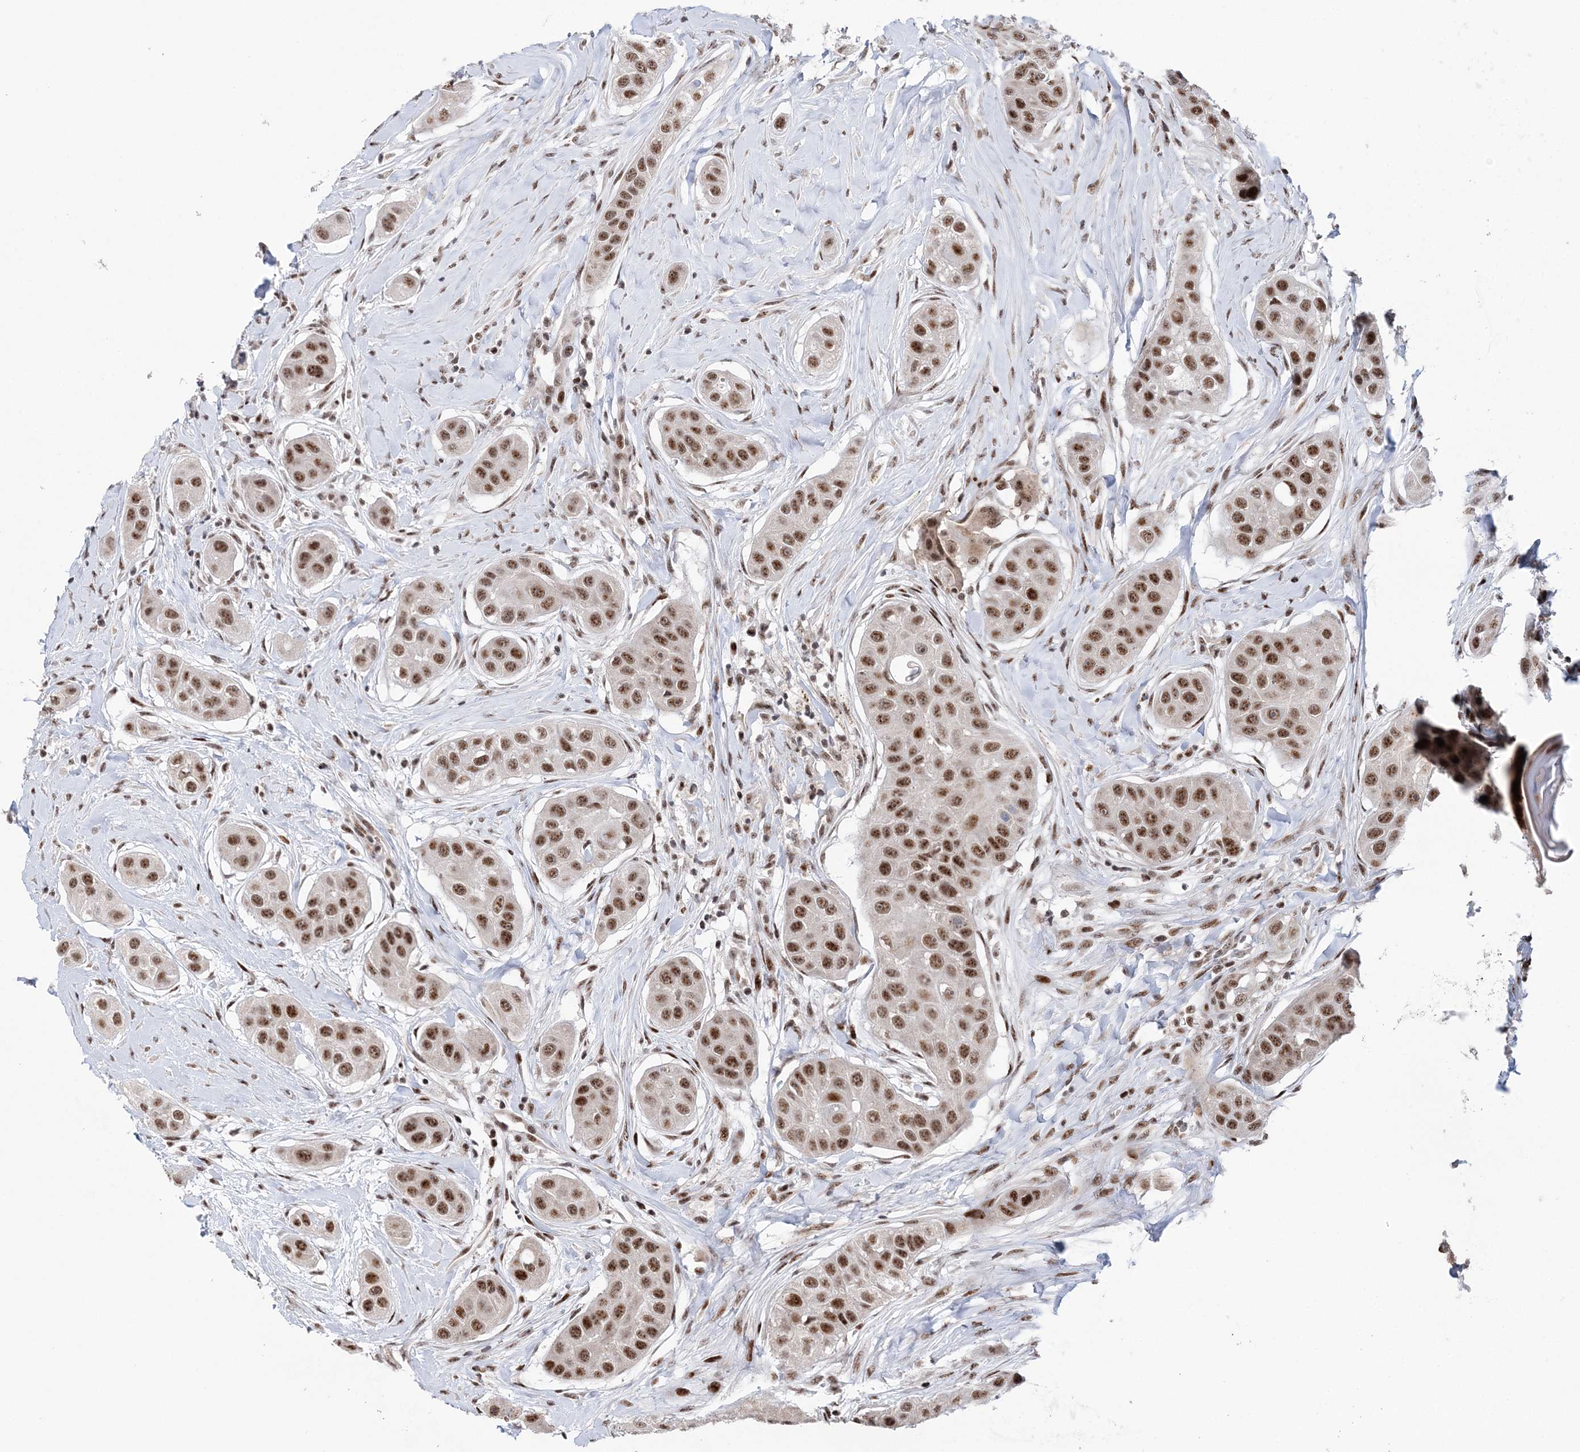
{"staining": {"intensity": "moderate", "quantity": ">75%", "location": "nuclear"}, "tissue": "head and neck cancer", "cell_type": "Tumor cells", "image_type": "cancer", "snomed": [{"axis": "morphology", "description": "Normal tissue, NOS"}, {"axis": "morphology", "description": "Squamous cell carcinoma, NOS"}, {"axis": "topography", "description": "Skeletal muscle"}, {"axis": "topography", "description": "Head-Neck"}], "caption": "A histopathology image showing moderate nuclear positivity in about >75% of tumor cells in head and neck squamous cell carcinoma, as visualized by brown immunohistochemical staining.", "gene": "TATDN2", "patient": {"sex": "male", "age": 51}}